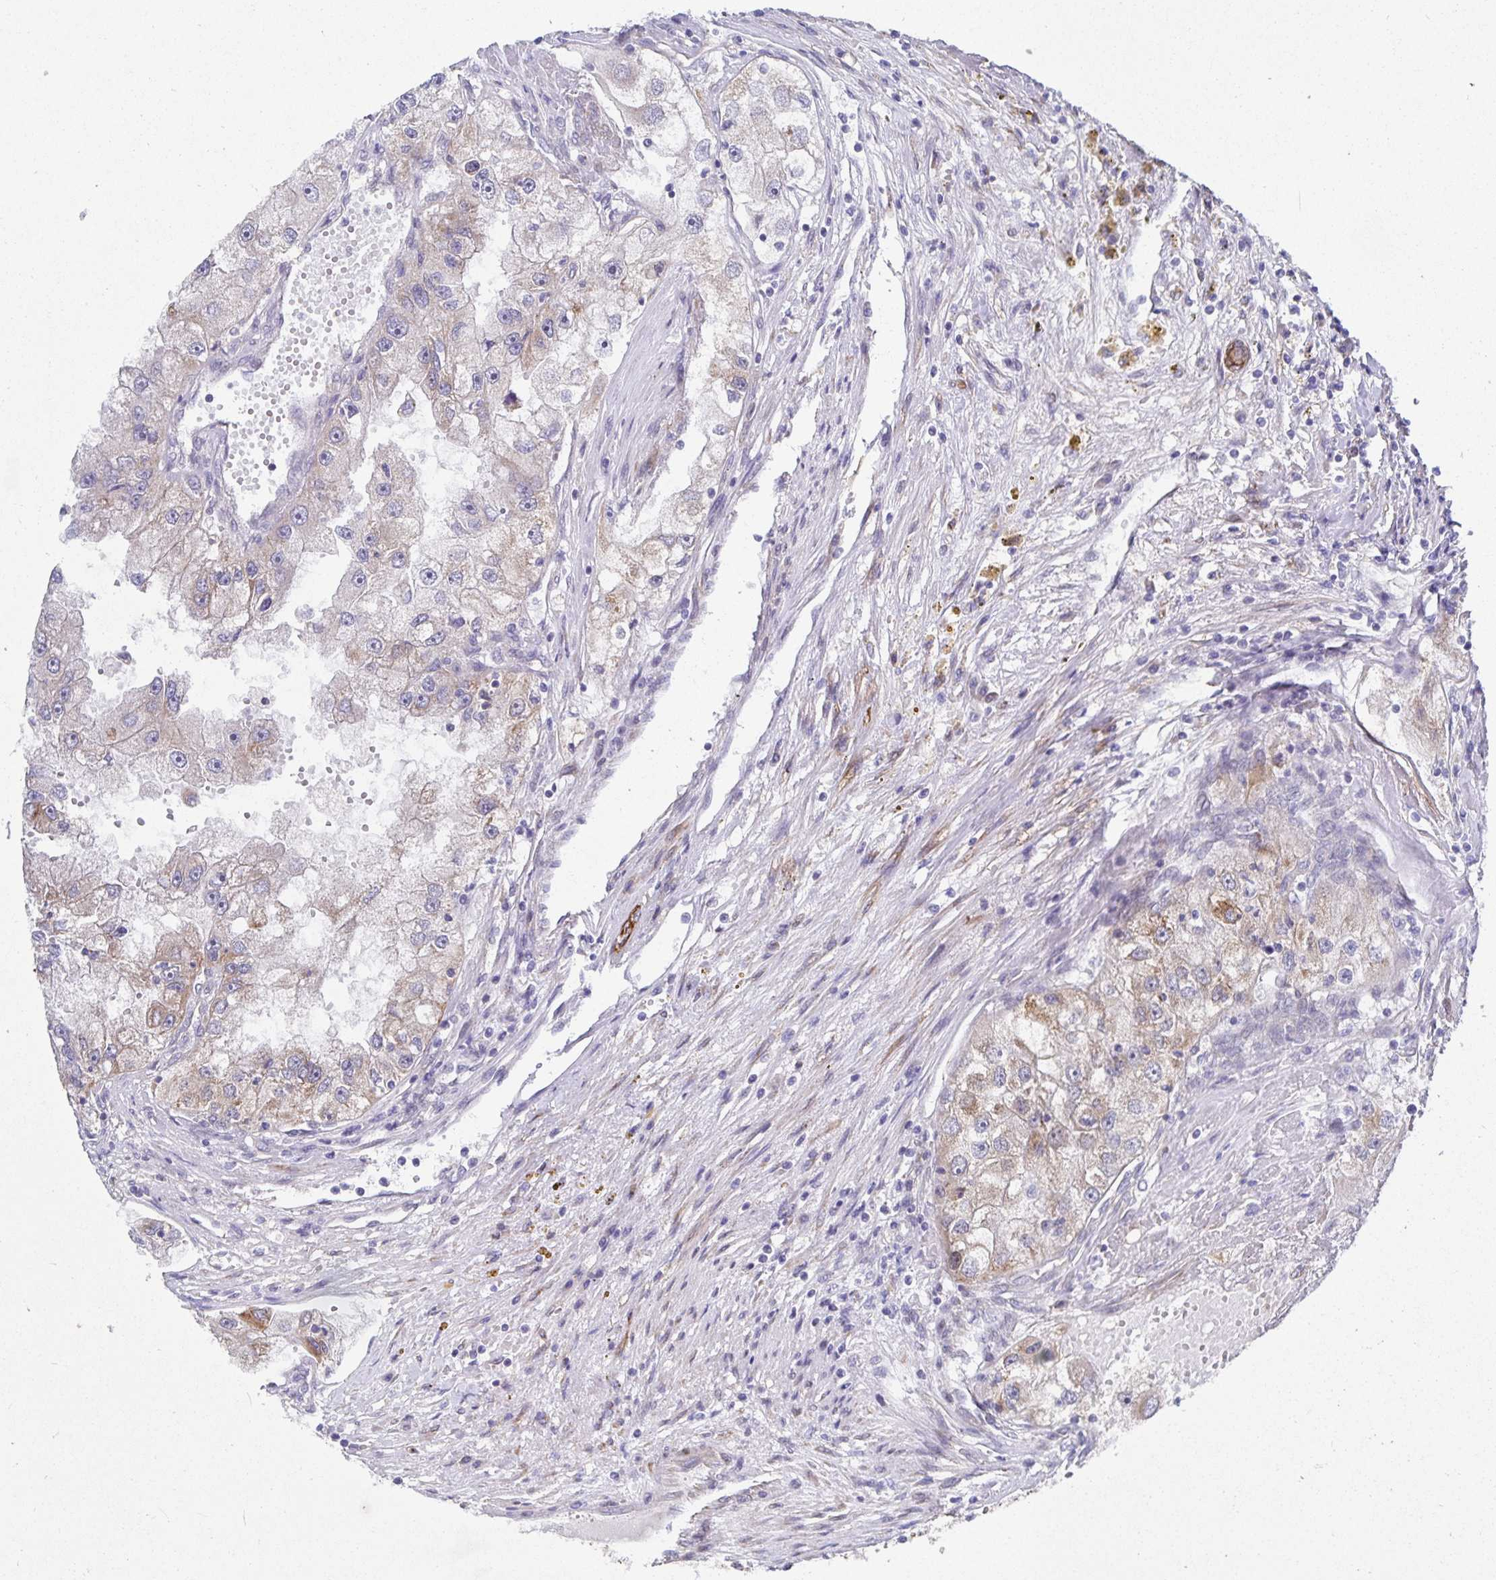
{"staining": {"intensity": "weak", "quantity": "<25%", "location": "cytoplasmic/membranous"}, "tissue": "renal cancer", "cell_type": "Tumor cells", "image_type": "cancer", "snomed": [{"axis": "morphology", "description": "Adenocarcinoma, NOS"}, {"axis": "topography", "description": "Kidney"}], "caption": "Protein analysis of renal cancer (adenocarcinoma) shows no significant expression in tumor cells. (Stains: DAB (3,3'-diaminobenzidine) IHC with hematoxylin counter stain, Microscopy: brightfield microscopy at high magnification).", "gene": "ZIK1", "patient": {"sex": "male", "age": 63}}